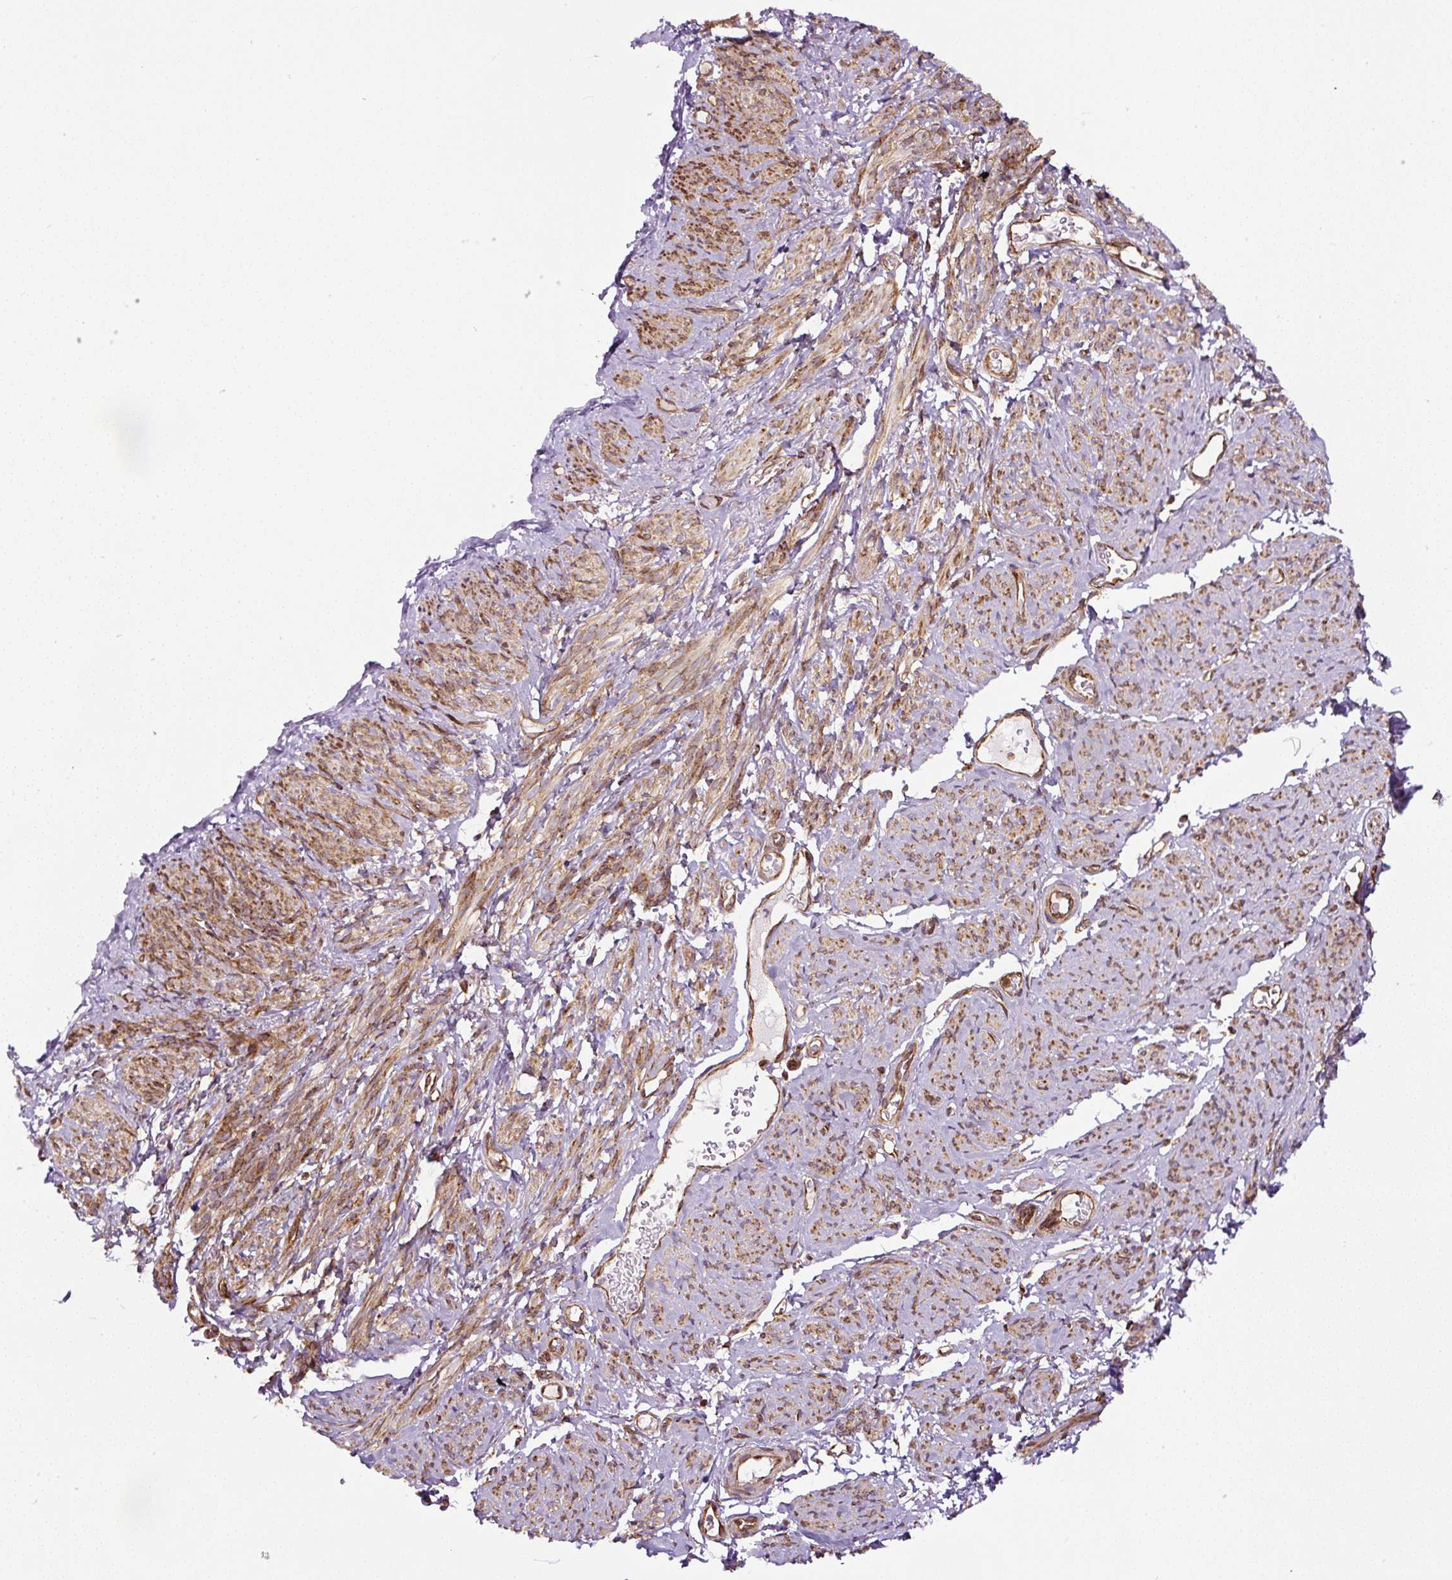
{"staining": {"intensity": "moderate", "quantity": ">75%", "location": "cytoplasmic/membranous"}, "tissue": "smooth muscle", "cell_type": "Smooth muscle cells", "image_type": "normal", "snomed": [{"axis": "morphology", "description": "Normal tissue, NOS"}, {"axis": "topography", "description": "Smooth muscle"}], "caption": "About >75% of smooth muscle cells in benign human smooth muscle display moderate cytoplasmic/membranous protein staining as visualized by brown immunohistochemical staining.", "gene": "KDM4E", "patient": {"sex": "female", "age": 65}}